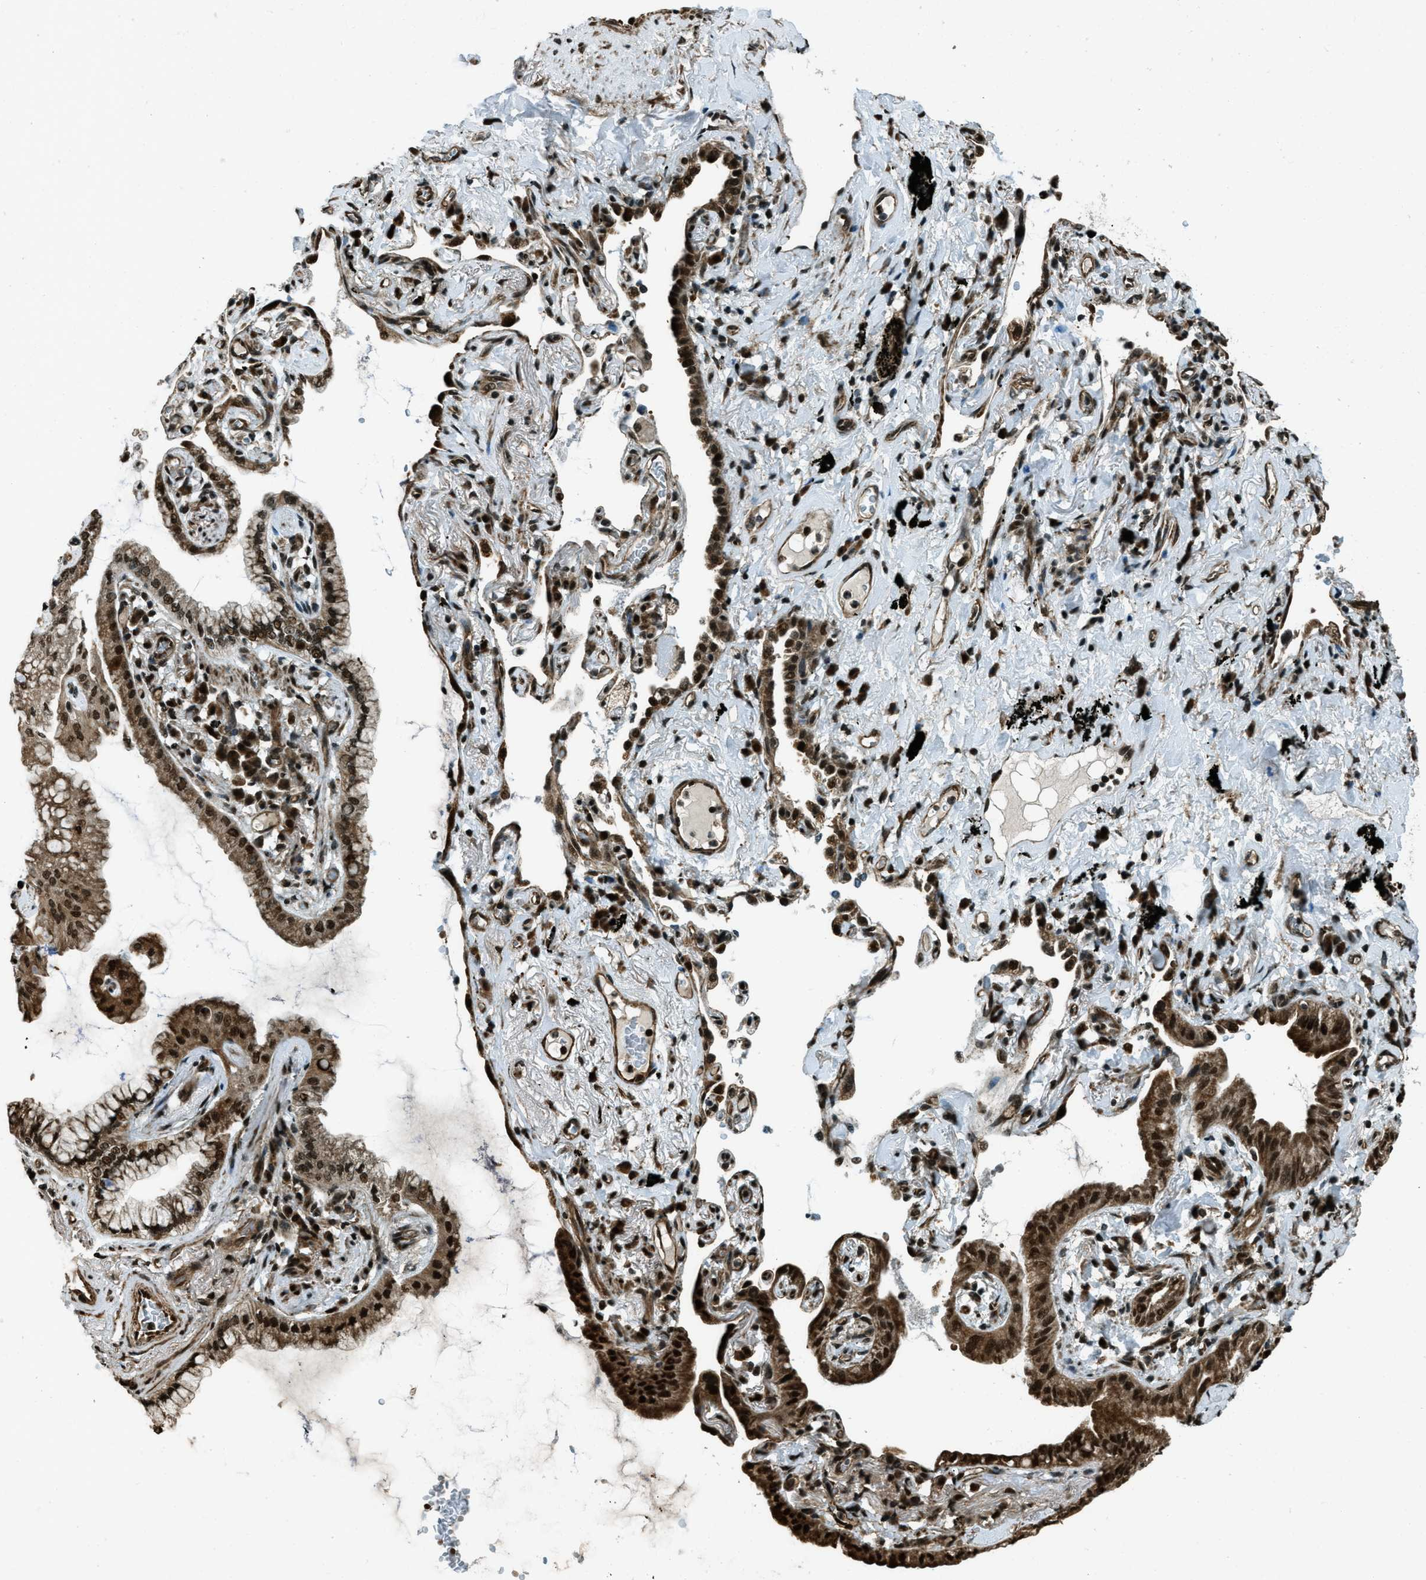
{"staining": {"intensity": "strong", "quantity": ">75%", "location": "cytoplasmic/membranous,nuclear"}, "tissue": "lung cancer", "cell_type": "Tumor cells", "image_type": "cancer", "snomed": [{"axis": "morphology", "description": "Normal tissue, NOS"}, {"axis": "morphology", "description": "Adenocarcinoma, NOS"}, {"axis": "topography", "description": "Bronchus"}, {"axis": "topography", "description": "Lung"}], "caption": "Adenocarcinoma (lung) stained with DAB IHC reveals high levels of strong cytoplasmic/membranous and nuclear expression in about >75% of tumor cells. (DAB IHC, brown staining for protein, blue staining for nuclei).", "gene": "TARDBP", "patient": {"sex": "female", "age": 70}}